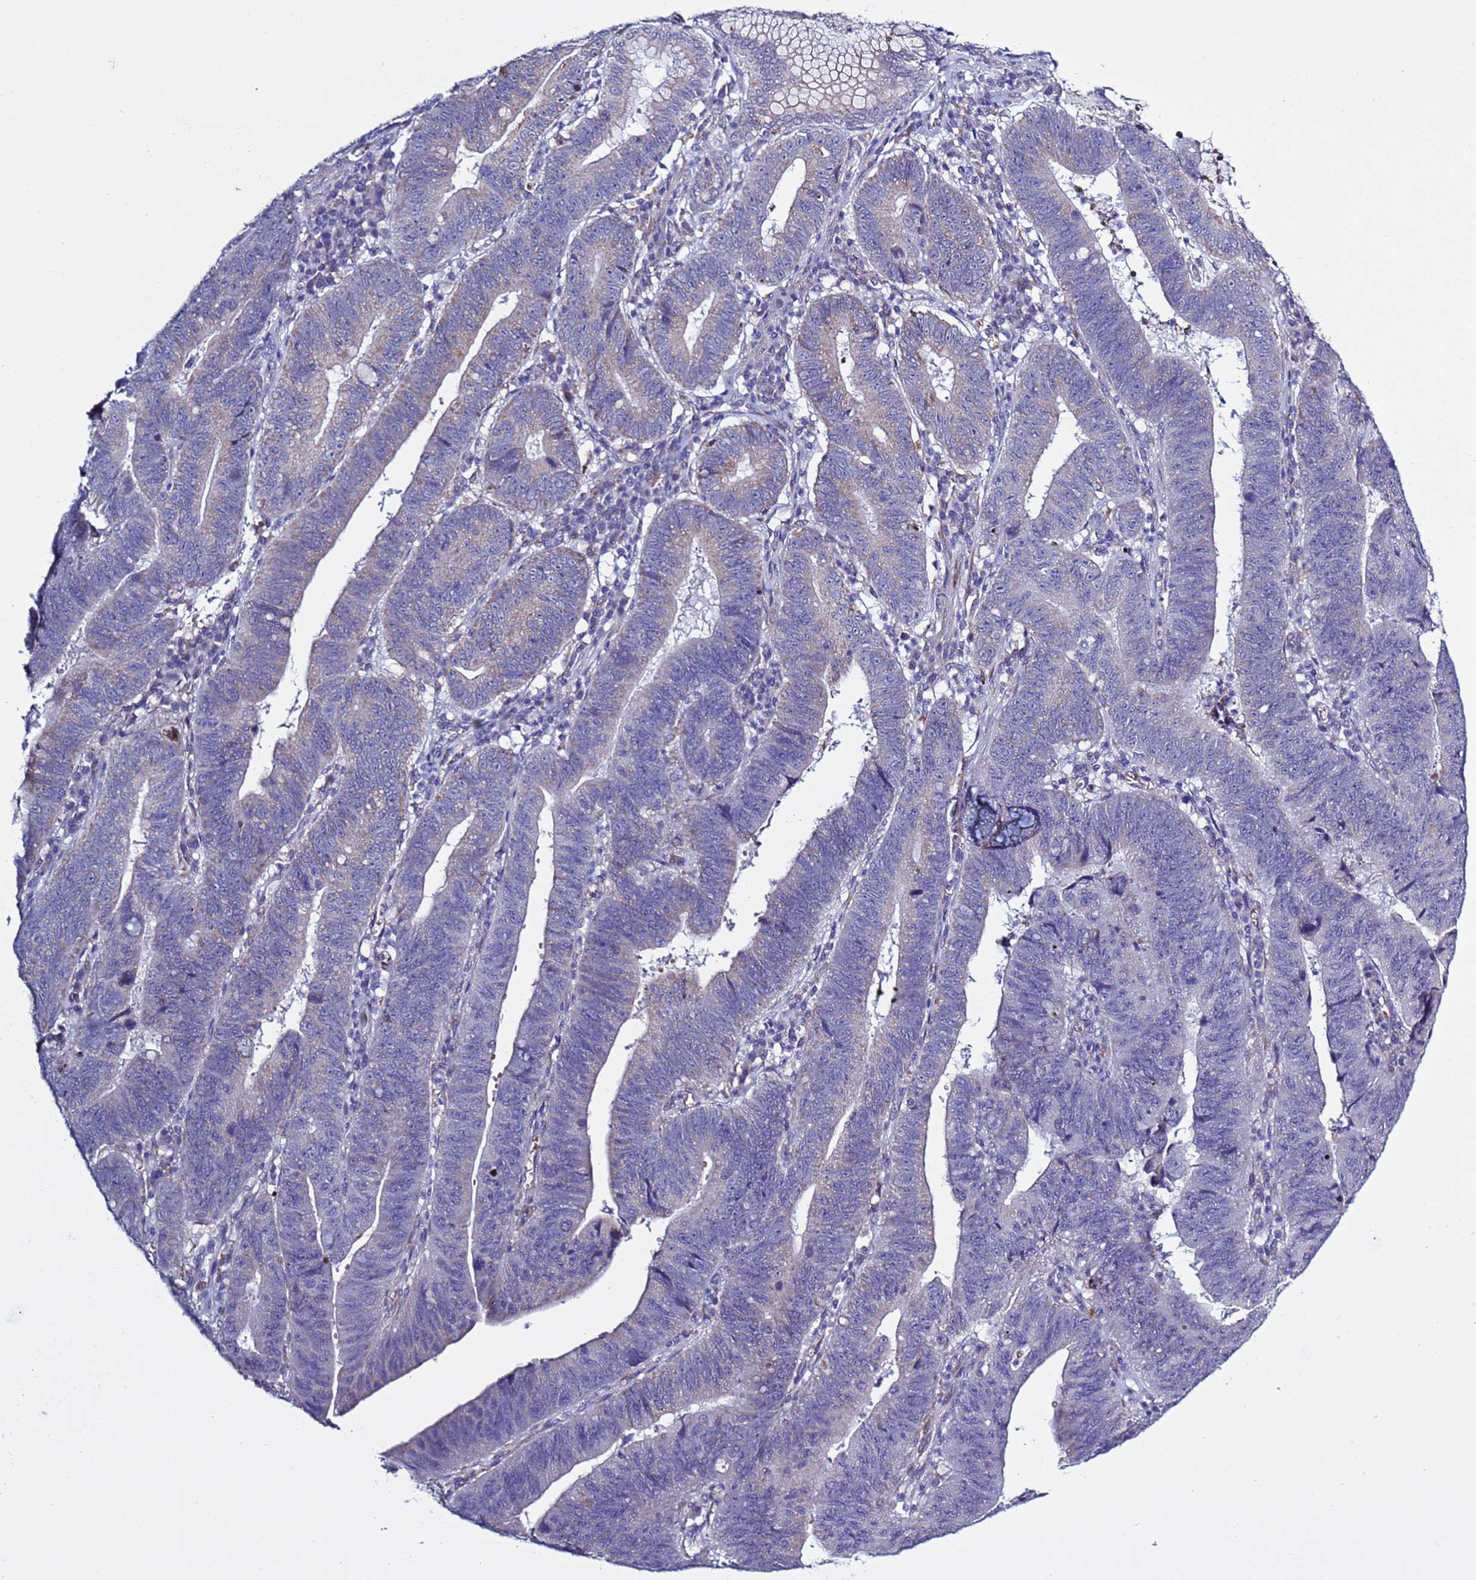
{"staining": {"intensity": "weak", "quantity": "<25%", "location": "cytoplasmic/membranous"}, "tissue": "stomach cancer", "cell_type": "Tumor cells", "image_type": "cancer", "snomed": [{"axis": "morphology", "description": "Adenocarcinoma, NOS"}, {"axis": "topography", "description": "Stomach"}], "caption": "Tumor cells show no significant staining in adenocarcinoma (stomach).", "gene": "ABHD17B", "patient": {"sex": "male", "age": 59}}